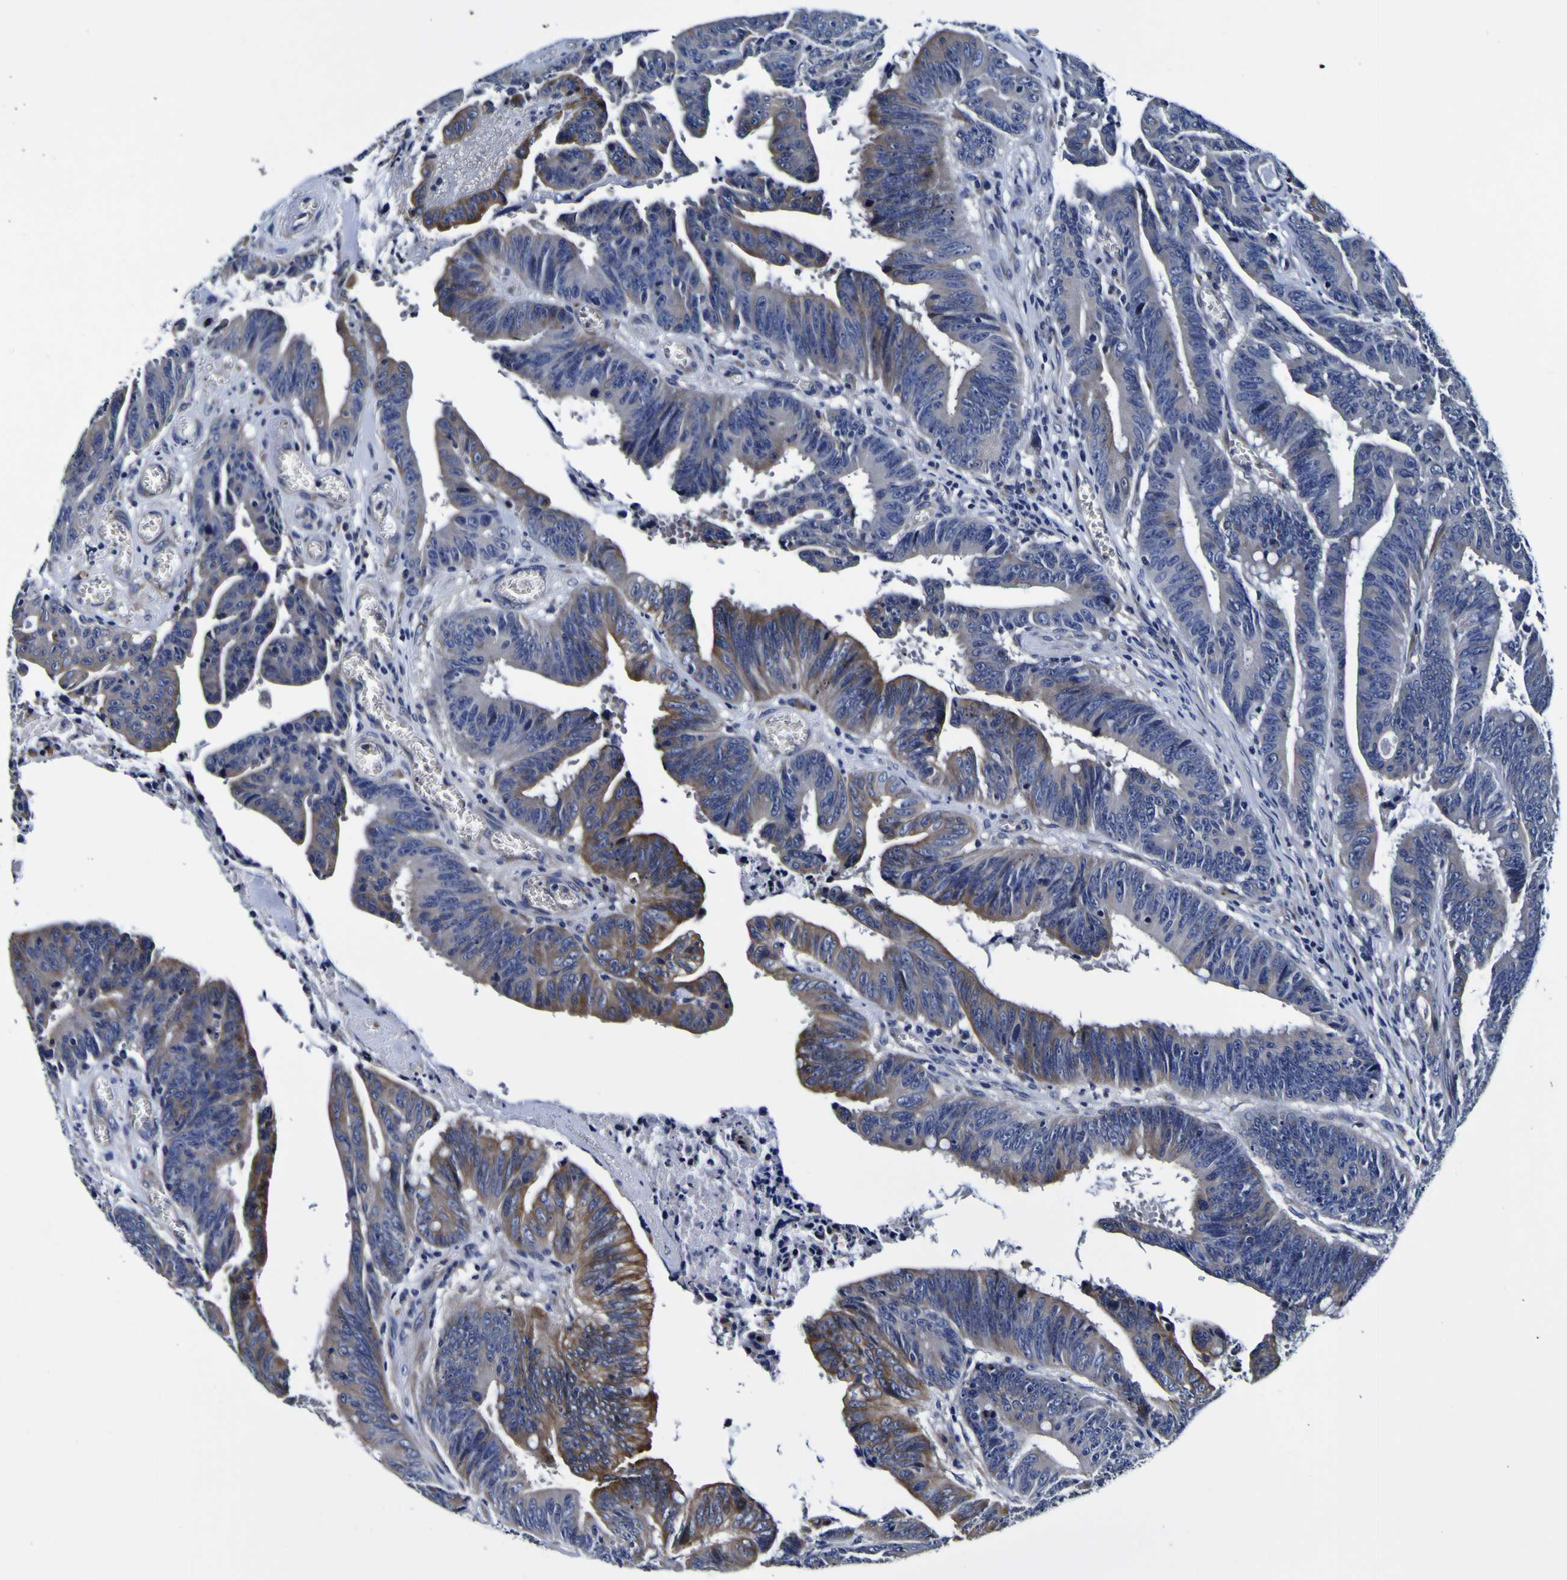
{"staining": {"intensity": "moderate", "quantity": "25%-75%", "location": "cytoplasmic/membranous"}, "tissue": "colorectal cancer", "cell_type": "Tumor cells", "image_type": "cancer", "snomed": [{"axis": "morphology", "description": "Adenocarcinoma, NOS"}, {"axis": "topography", "description": "Colon"}], "caption": "A medium amount of moderate cytoplasmic/membranous positivity is appreciated in approximately 25%-75% of tumor cells in colorectal adenocarcinoma tissue.", "gene": "PDLIM4", "patient": {"sex": "male", "age": 45}}